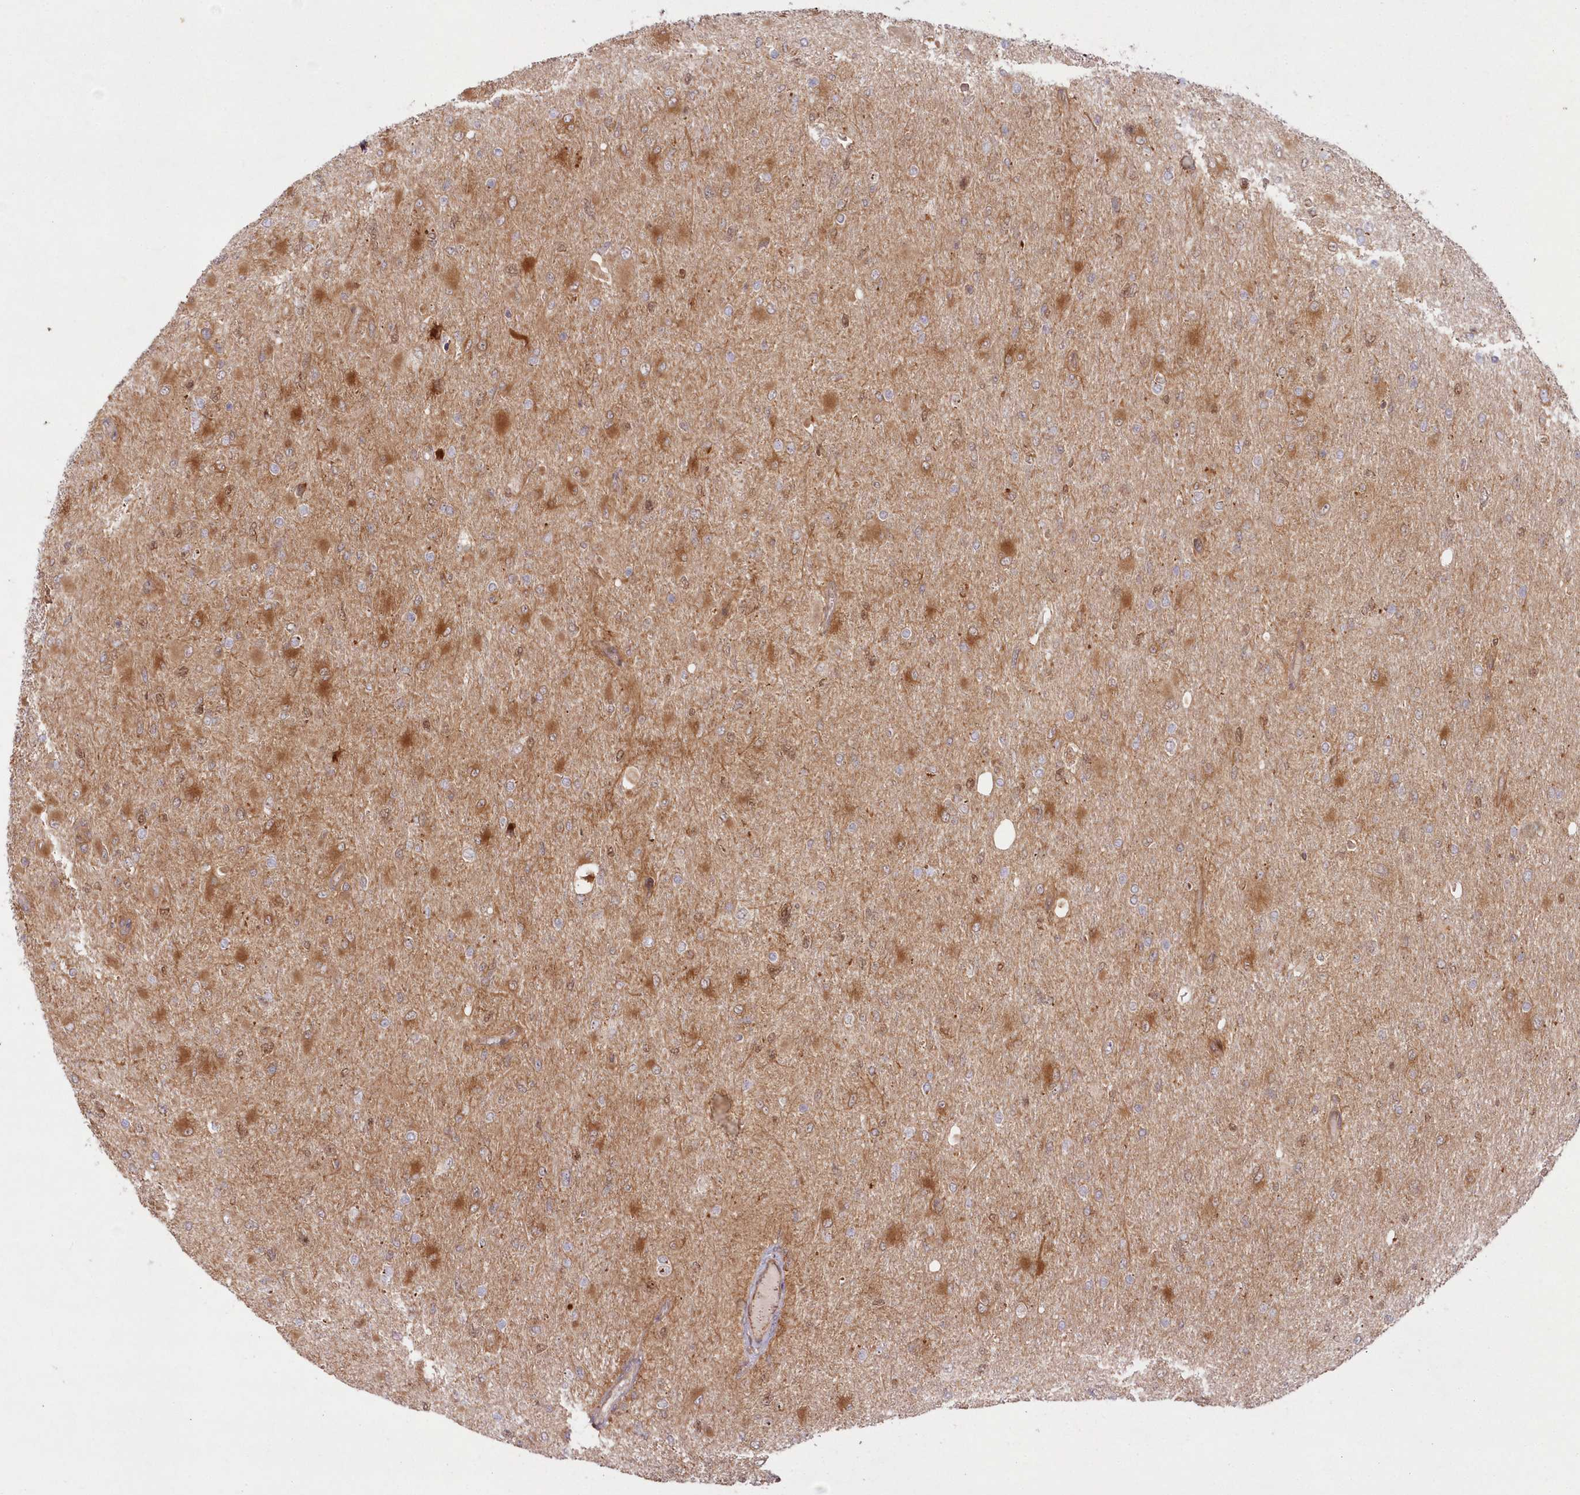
{"staining": {"intensity": "moderate", "quantity": "<25%", "location": "cytoplasmic/membranous"}, "tissue": "glioma", "cell_type": "Tumor cells", "image_type": "cancer", "snomed": [{"axis": "morphology", "description": "Glioma, malignant, High grade"}, {"axis": "topography", "description": "Cerebral cortex"}], "caption": "A histopathology image showing moderate cytoplasmic/membranous staining in approximately <25% of tumor cells in malignant high-grade glioma, as visualized by brown immunohistochemical staining.", "gene": "GBE1", "patient": {"sex": "female", "age": 36}}